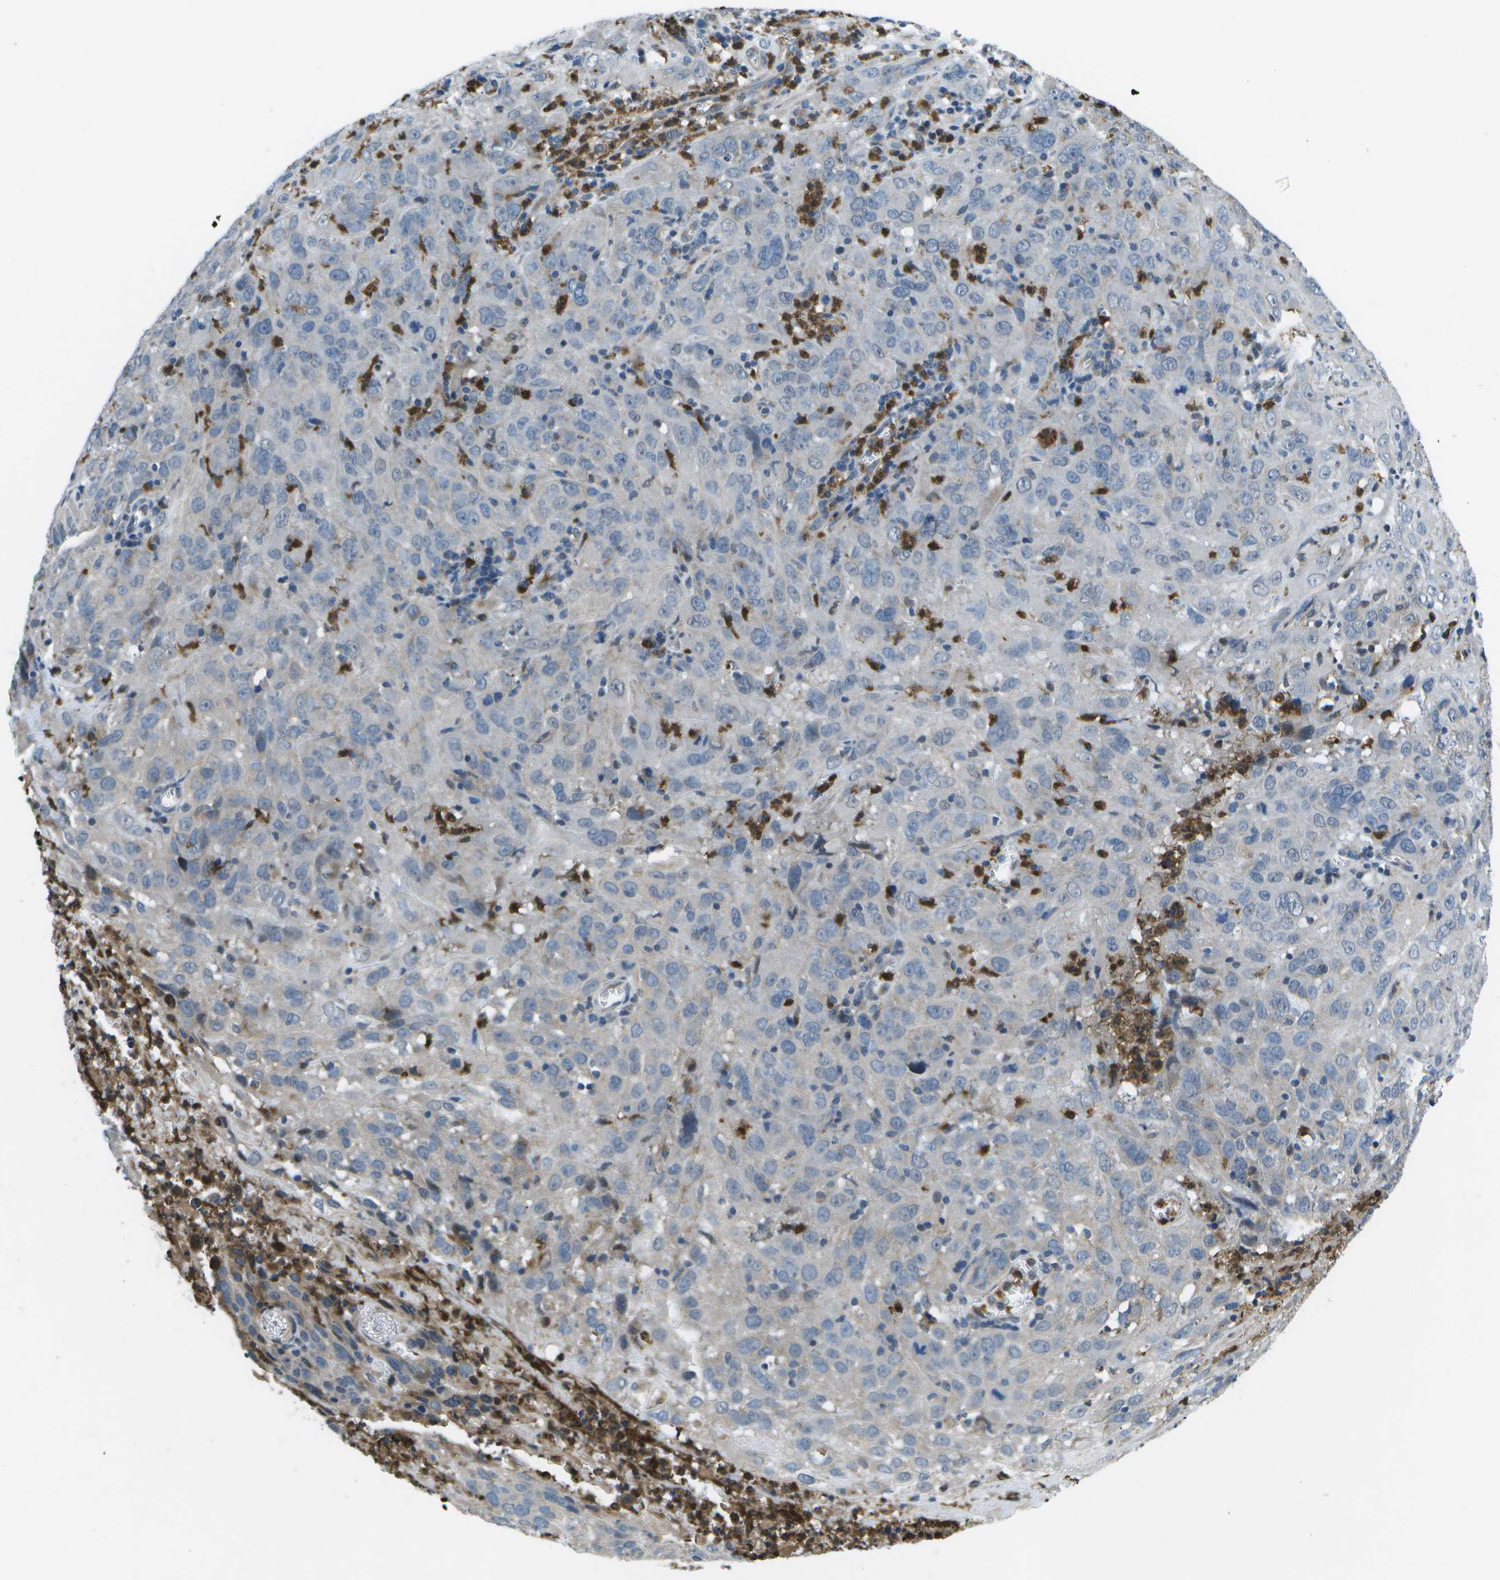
{"staining": {"intensity": "negative", "quantity": "none", "location": "none"}, "tissue": "cervical cancer", "cell_type": "Tumor cells", "image_type": "cancer", "snomed": [{"axis": "morphology", "description": "Squamous cell carcinoma, NOS"}, {"axis": "topography", "description": "Cervix"}], "caption": "High power microscopy image of an immunohistochemistry (IHC) photomicrograph of cervical cancer, revealing no significant staining in tumor cells.", "gene": "GALNT15", "patient": {"sex": "female", "age": 32}}